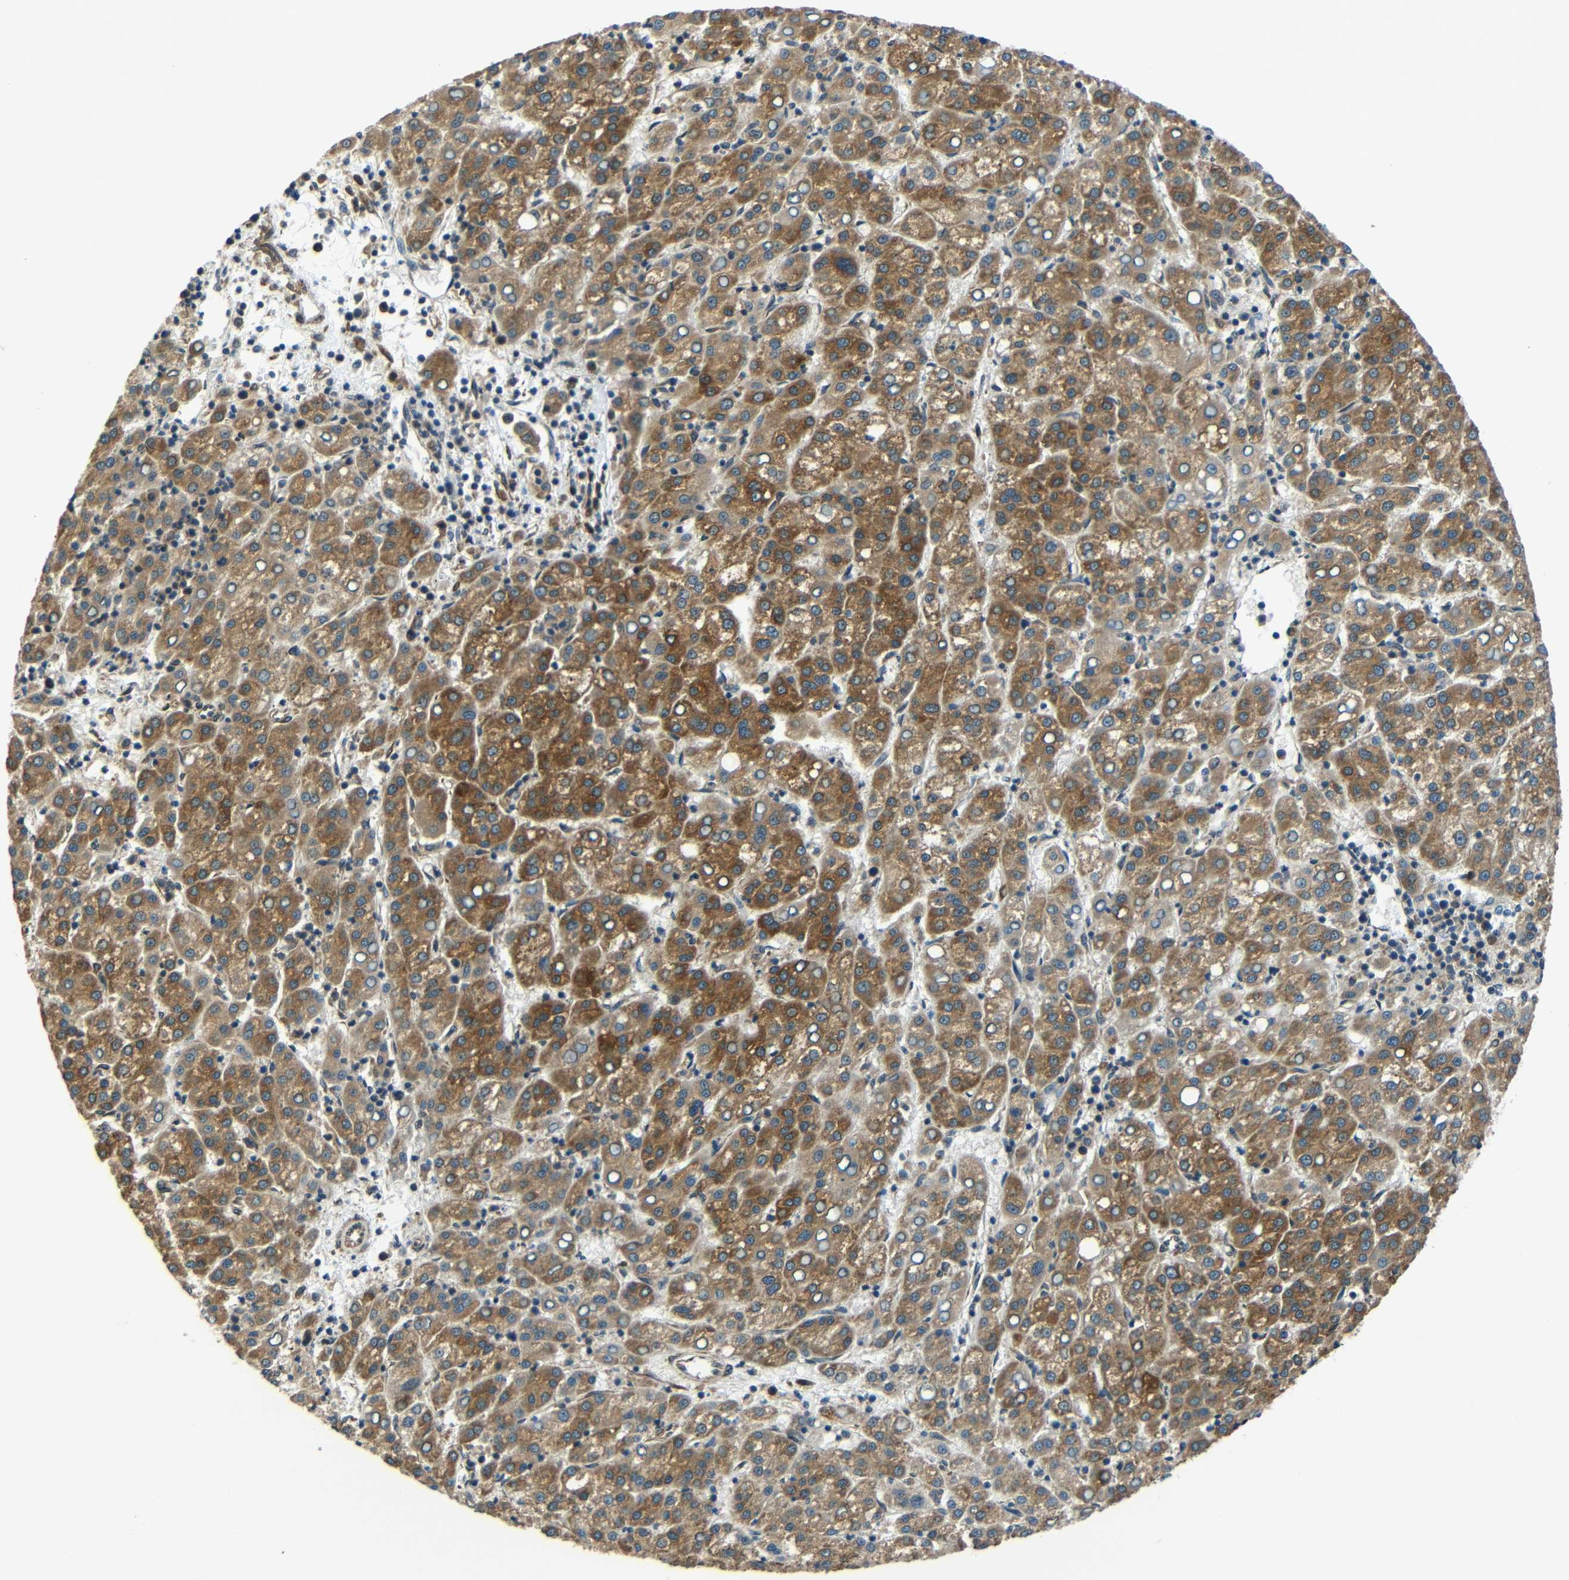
{"staining": {"intensity": "moderate", "quantity": ">75%", "location": "cytoplasmic/membranous"}, "tissue": "liver cancer", "cell_type": "Tumor cells", "image_type": "cancer", "snomed": [{"axis": "morphology", "description": "Carcinoma, Hepatocellular, NOS"}, {"axis": "topography", "description": "Liver"}], "caption": "Hepatocellular carcinoma (liver) tissue displays moderate cytoplasmic/membranous staining in about >75% of tumor cells (DAB IHC with brightfield microscopy, high magnification).", "gene": "VAPB", "patient": {"sex": "female", "age": 58}}